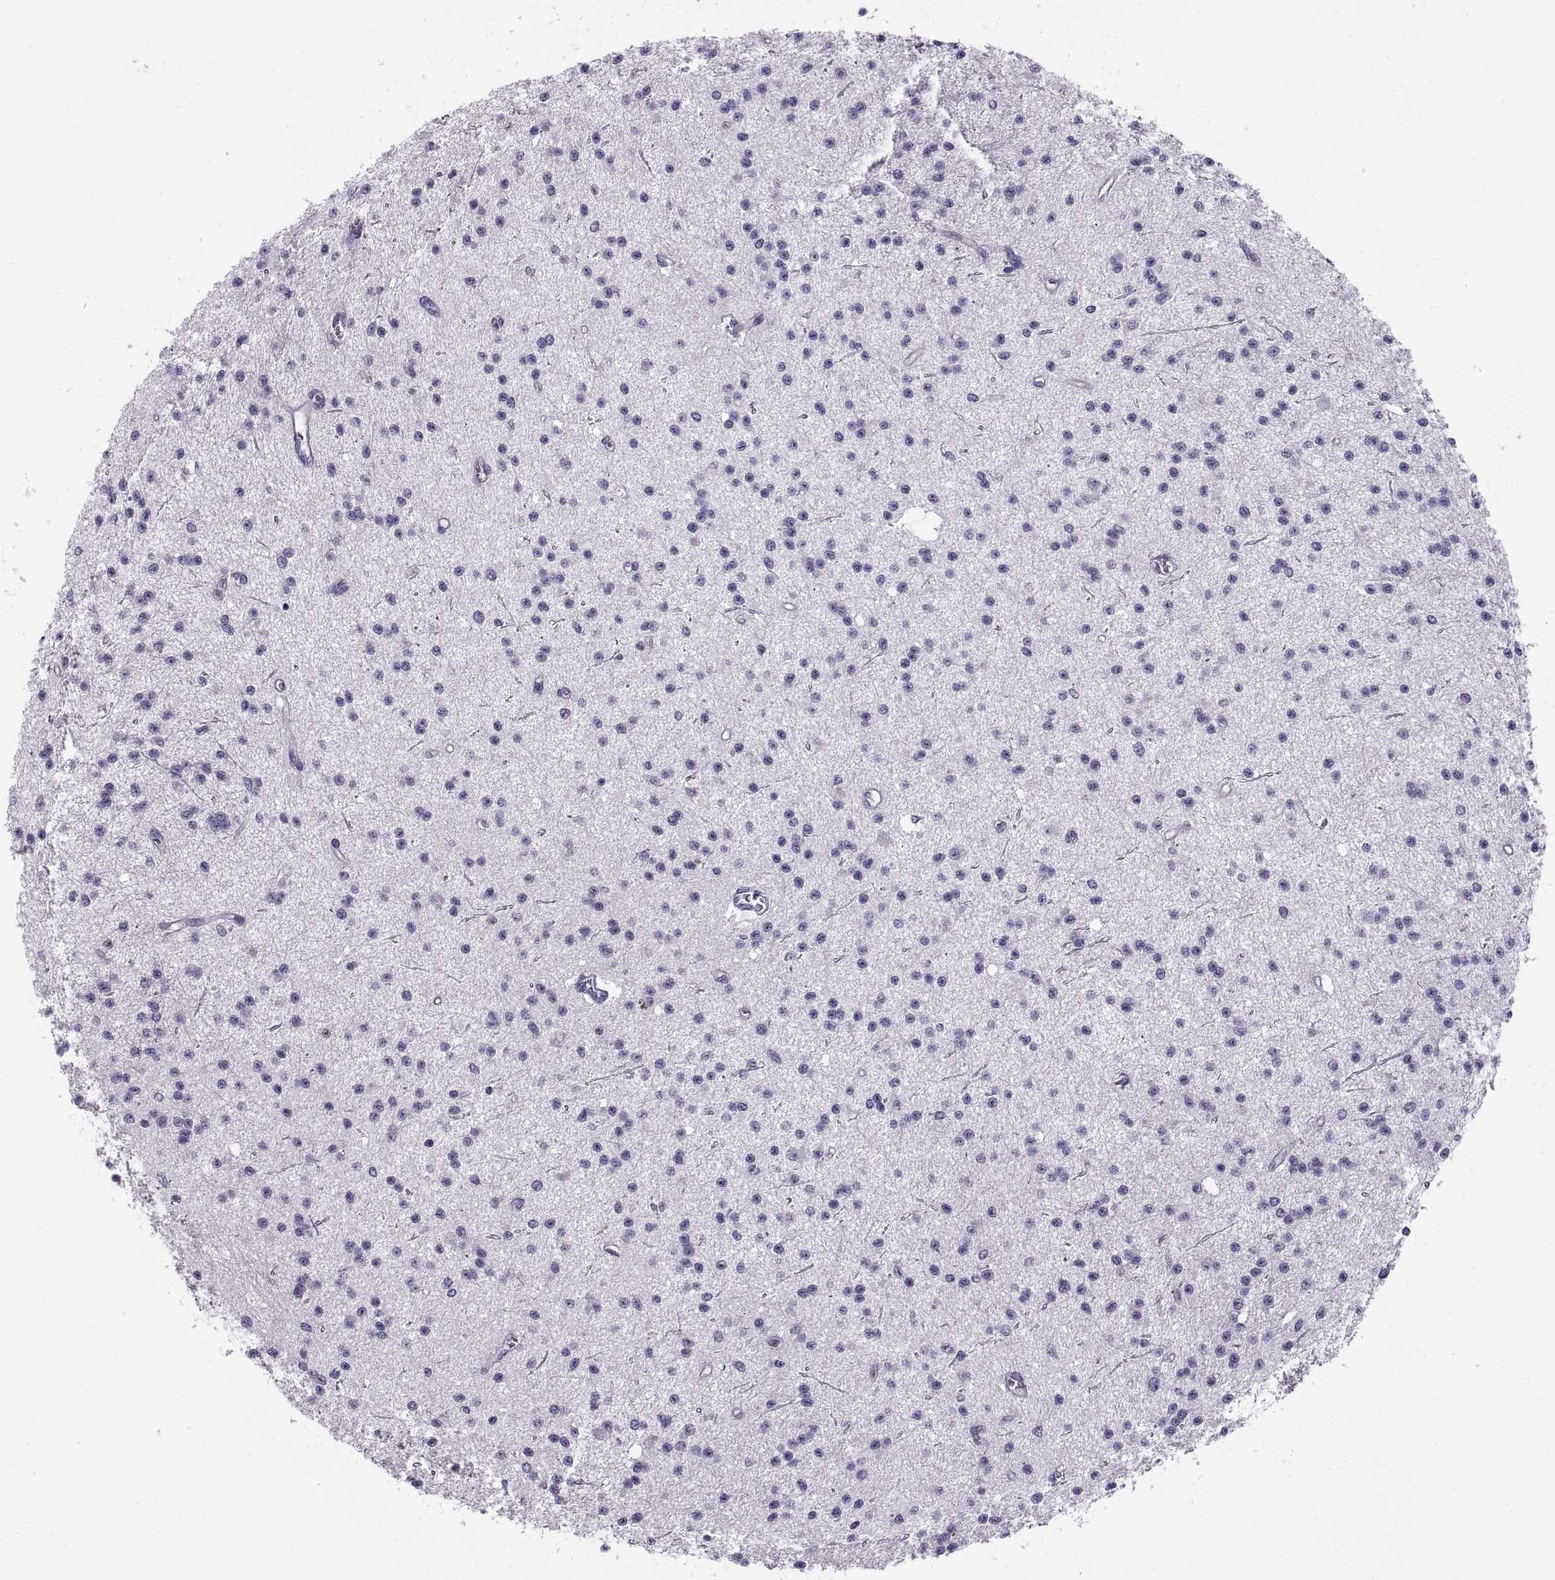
{"staining": {"intensity": "negative", "quantity": "none", "location": "none"}, "tissue": "glioma", "cell_type": "Tumor cells", "image_type": "cancer", "snomed": [{"axis": "morphology", "description": "Glioma, malignant, Low grade"}, {"axis": "topography", "description": "Brain"}], "caption": "IHC of human malignant glioma (low-grade) displays no staining in tumor cells.", "gene": "C3orf22", "patient": {"sex": "male", "age": 27}}